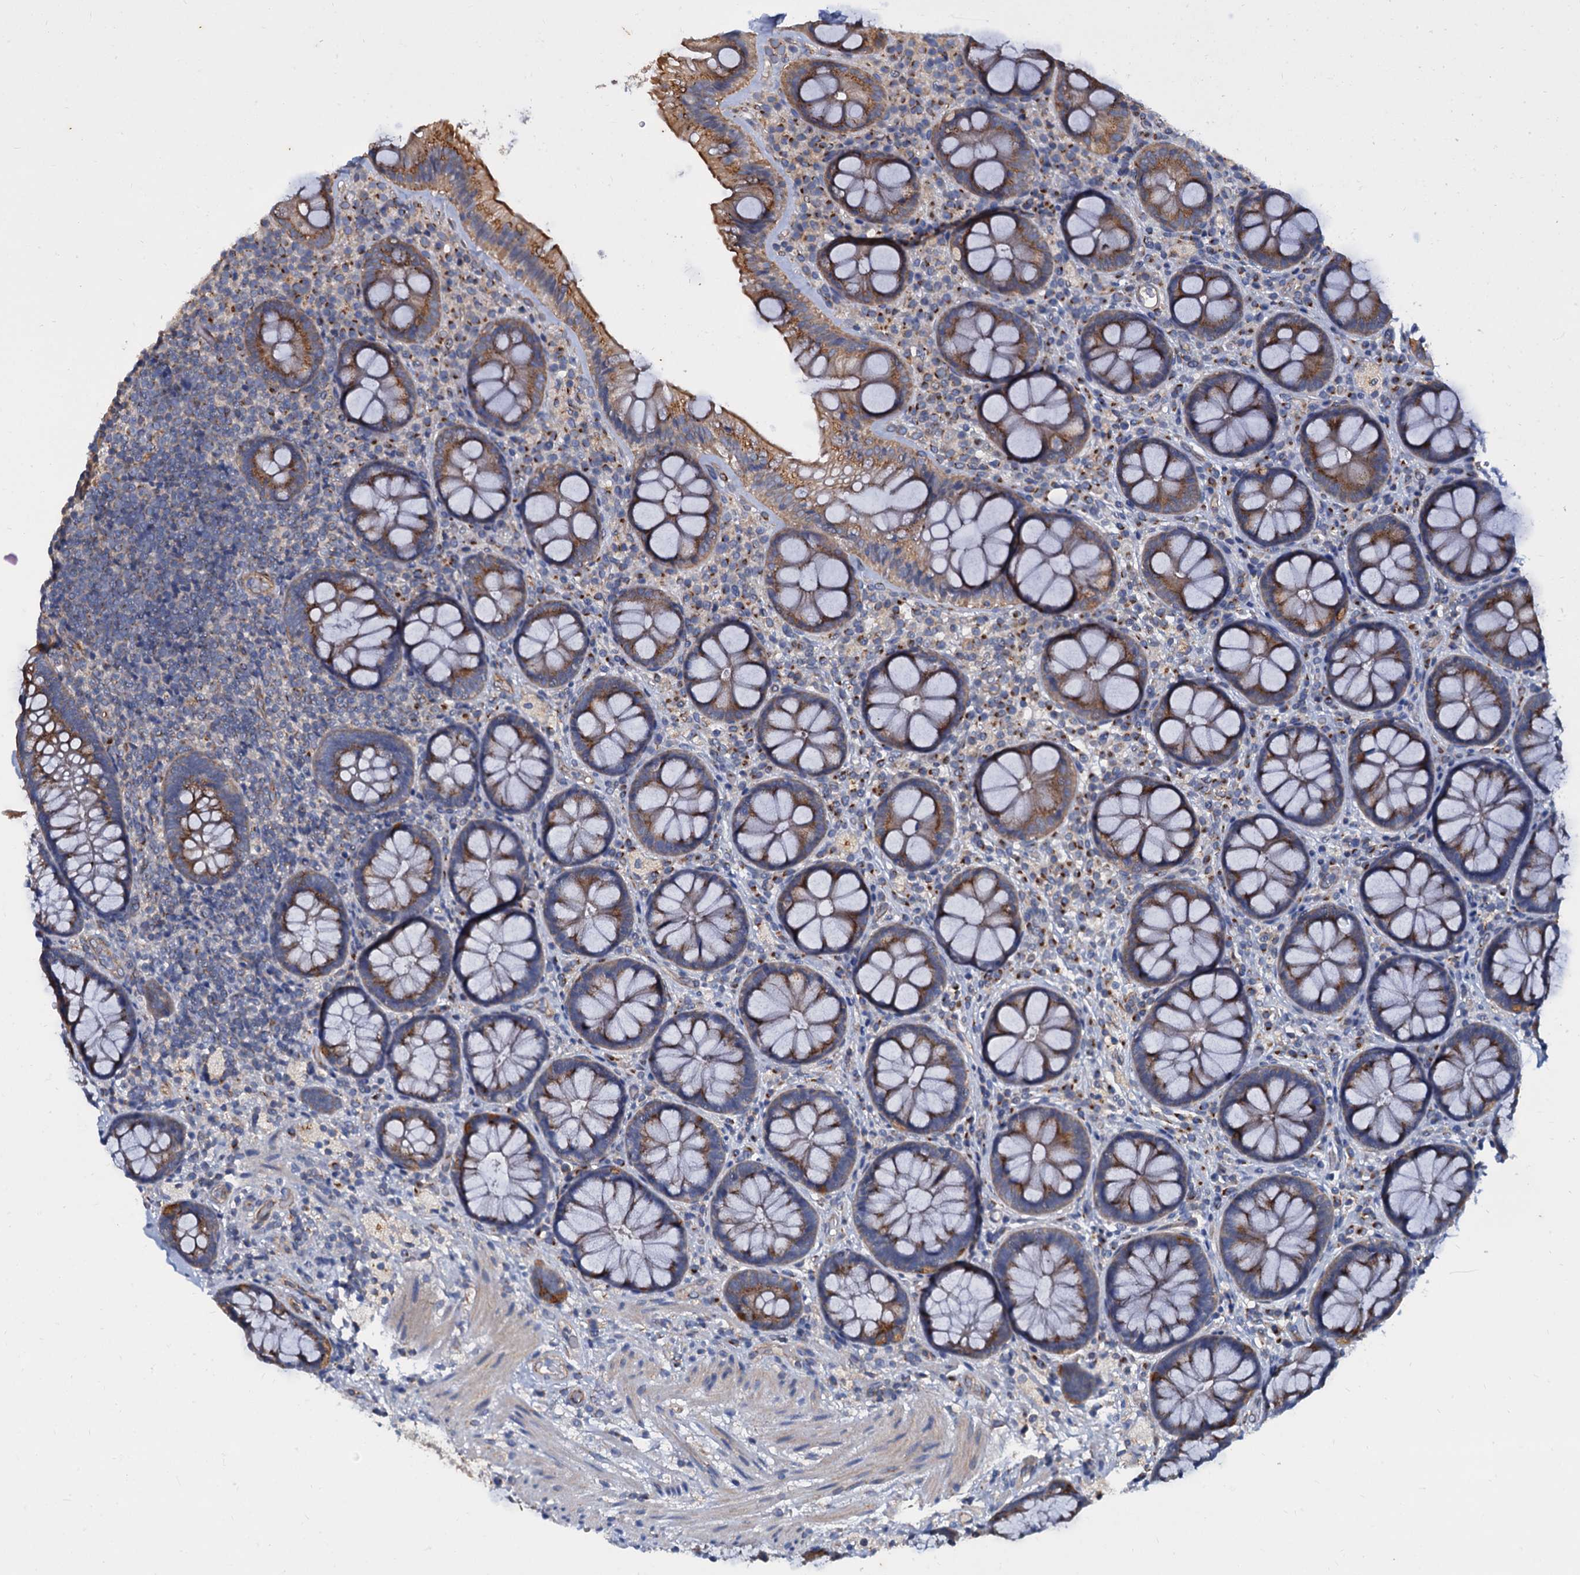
{"staining": {"intensity": "moderate", "quantity": ">75%", "location": "cytoplasmic/membranous"}, "tissue": "rectum", "cell_type": "Glandular cells", "image_type": "normal", "snomed": [{"axis": "morphology", "description": "Normal tissue, NOS"}, {"axis": "topography", "description": "Rectum"}], "caption": "This is a photomicrograph of IHC staining of unremarkable rectum, which shows moderate expression in the cytoplasmic/membranous of glandular cells.", "gene": "NGRN", "patient": {"sex": "male", "age": 83}}